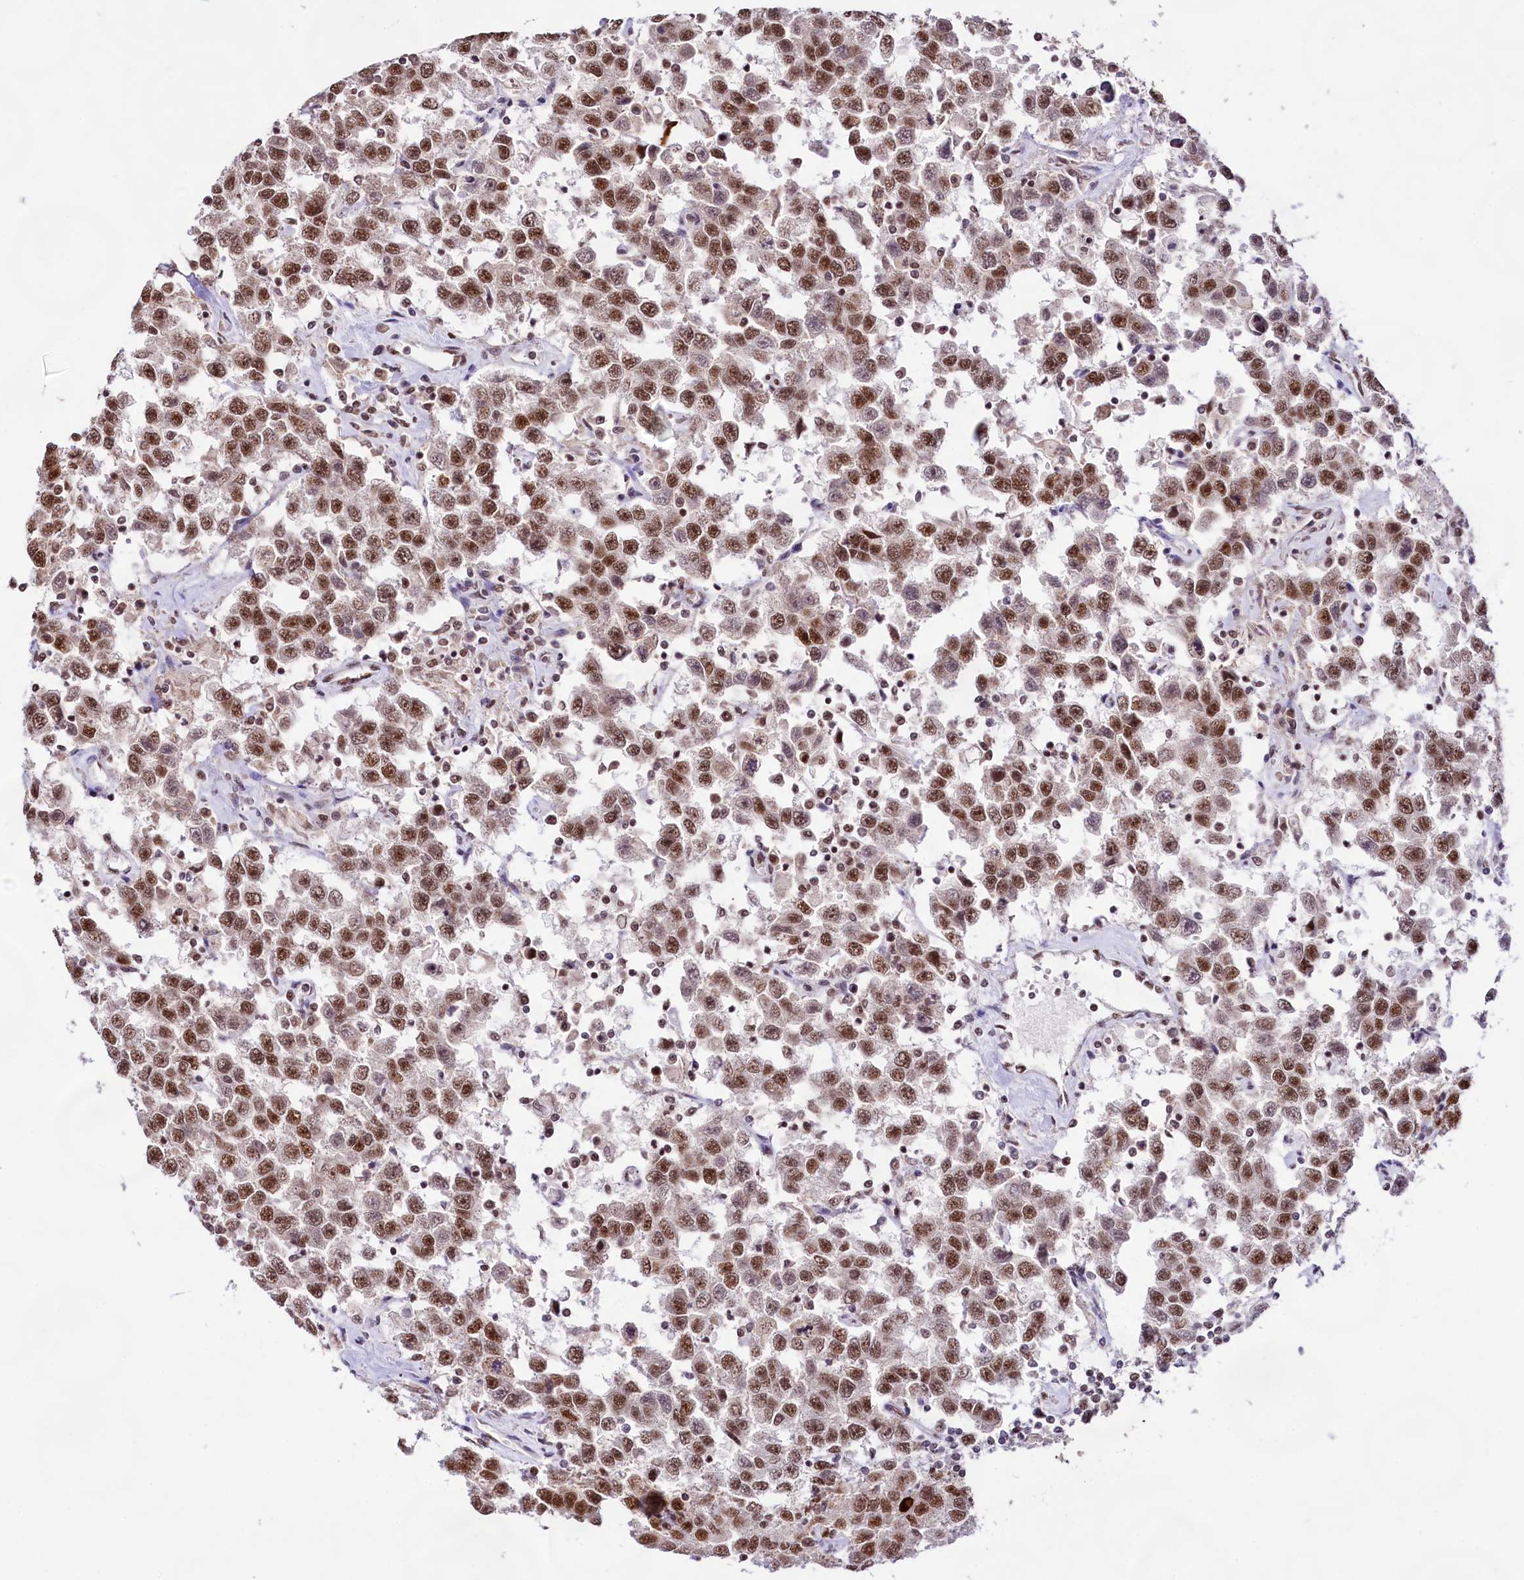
{"staining": {"intensity": "moderate", "quantity": ">75%", "location": "nuclear"}, "tissue": "testis cancer", "cell_type": "Tumor cells", "image_type": "cancer", "snomed": [{"axis": "morphology", "description": "Seminoma, NOS"}, {"axis": "topography", "description": "Testis"}], "caption": "Immunohistochemistry of human testis cancer shows medium levels of moderate nuclear expression in about >75% of tumor cells.", "gene": "HIRA", "patient": {"sex": "male", "age": 41}}